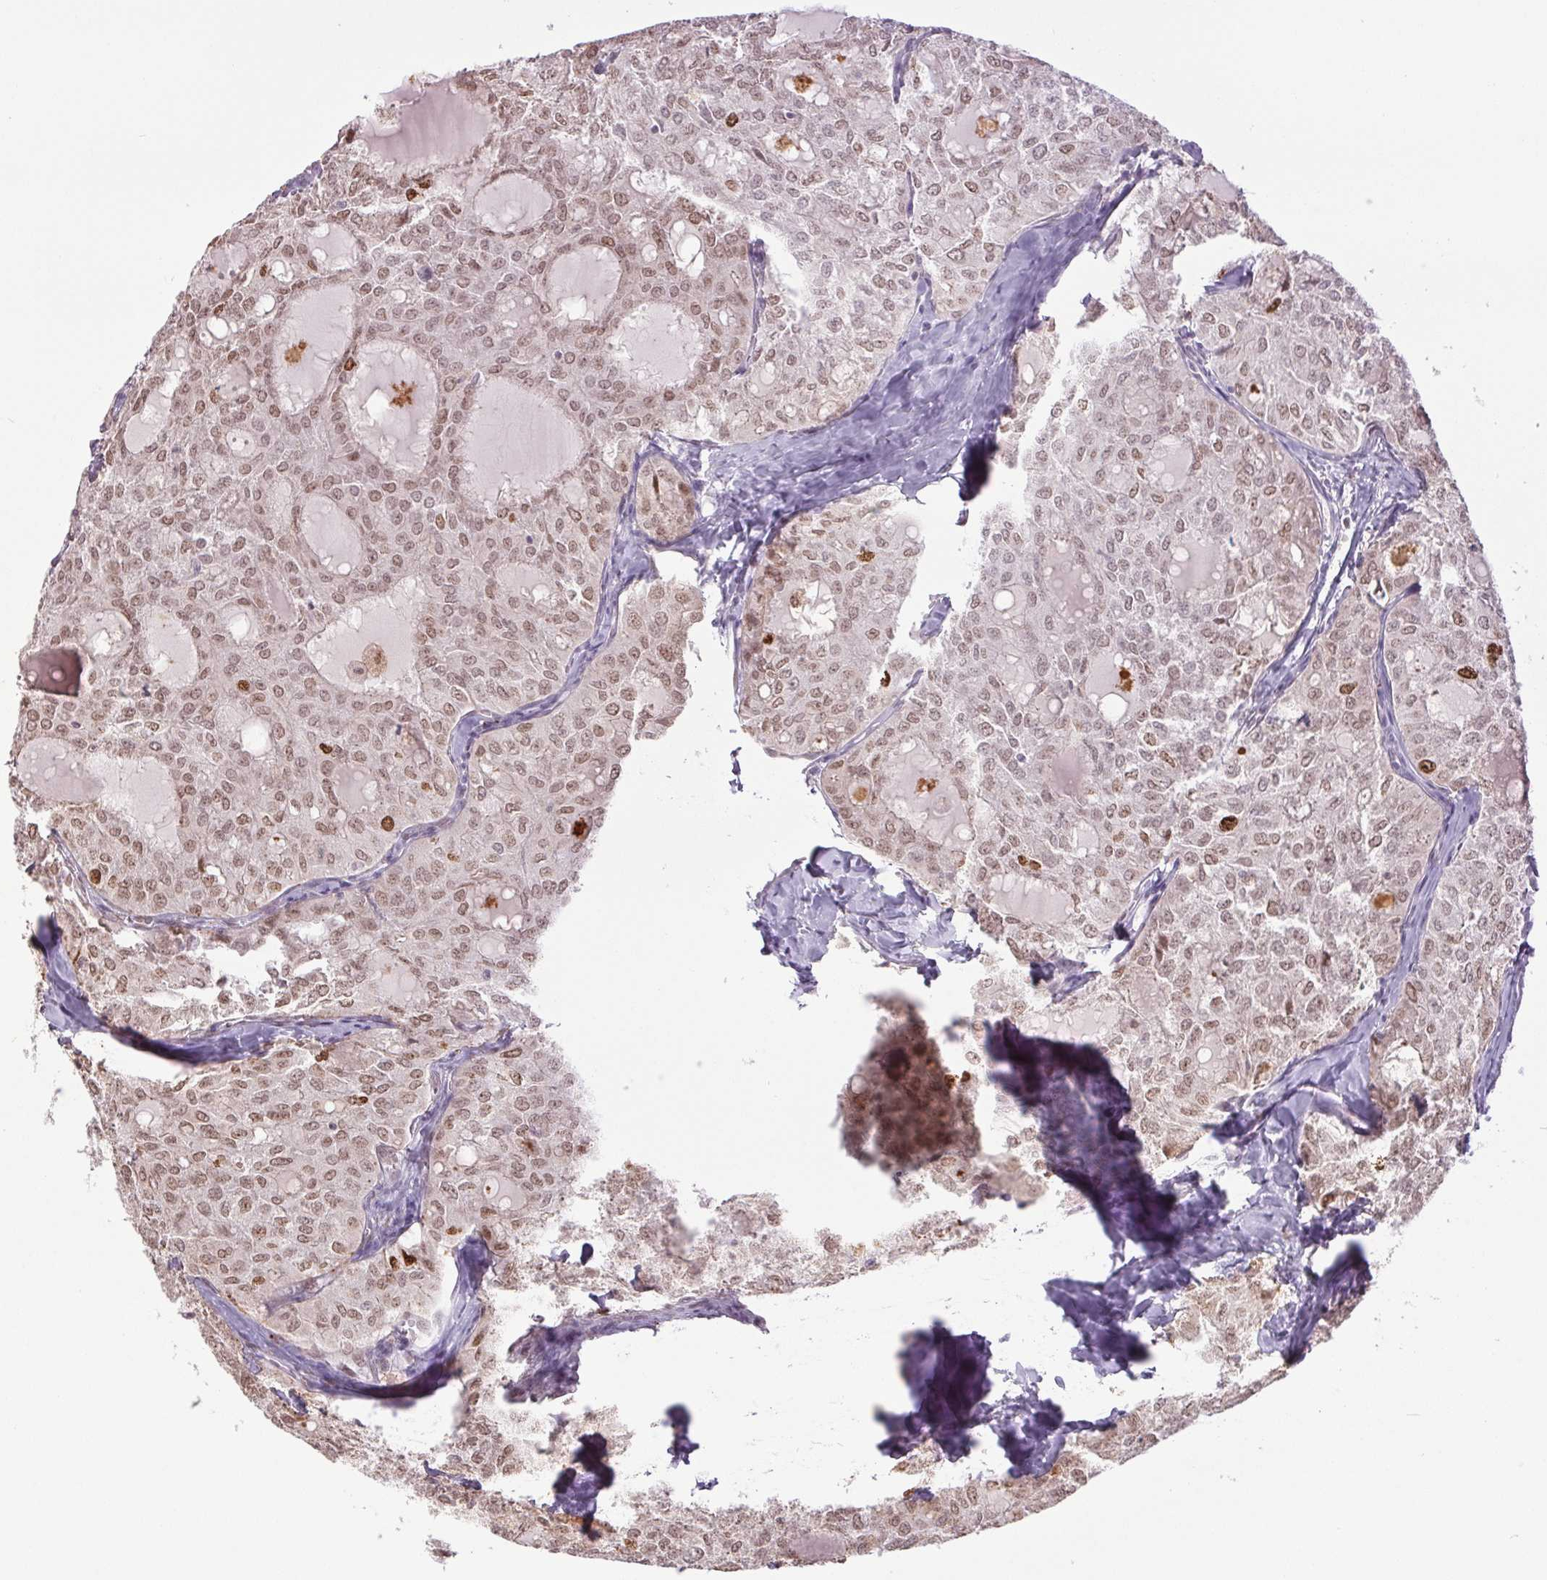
{"staining": {"intensity": "moderate", "quantity": ">75%", "location": "cytoplasmic/membranous"}, "tissue": "thyroid cancer", "cell_type": "Tumor cells", "image_type": "cancer", "snomed": [{"axis": "morphology", "description": "Follicular adenoma carcinoma, NOS"}, {"axis": "topography", "description": "Thyroid gland"}], "caption": "Approximately >75% of tumor cells in follicular adenoma carcinoma (thyroid) show moderate cytoplasmic/membranous protein staining as visualized by brown immunohistochemical staining.", "gene": "SMIM6", "patient": {"sex": "male", "age": 75}}